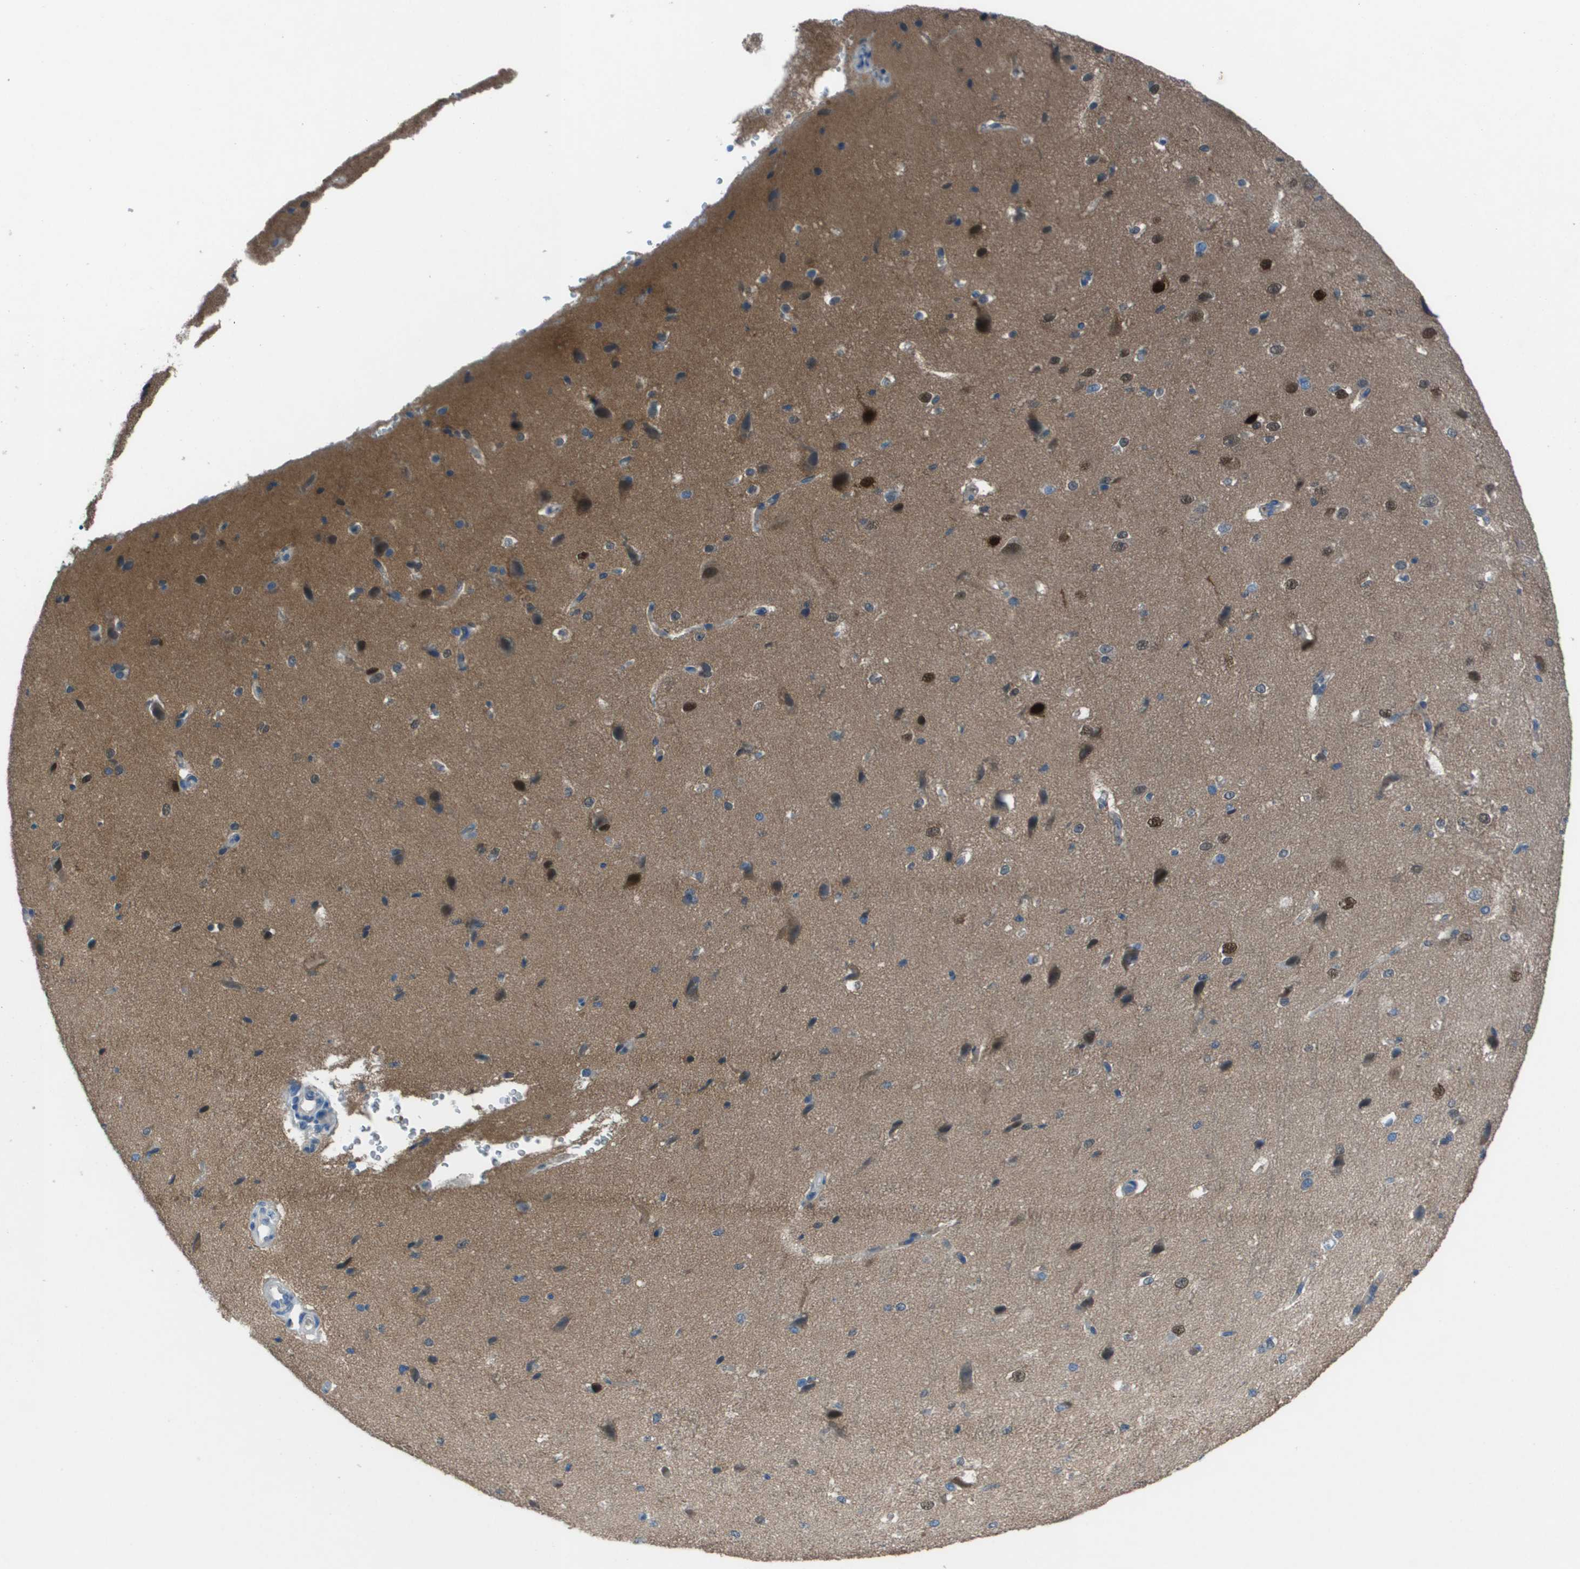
{"staining": {"intensity": "weak", "quantity": ">75%", "location": "cytoplasmic/membranous"}, "tissue": "cerebral cortex", "cell_type": "Endothelial cells", "image_type": "normal", "snomed": [{"axis": "morphology", "description": "Normal tissue, NOS"}, {"axis": "morphology", "description": "Developmental malformation"}, {"axis": "topography", "description": "Cerebral cortex"}], "caption": "Brown immunohistochemical staining in benign cerebral cortex demonstrates weak cytoplasmic/membranous positivity in about >75% of endothelial cells. (Brightfield microscopy of DAB IHC at high magnification).", "gene": "CAMK4", "patient": {"sex": "female", "age": 30}}